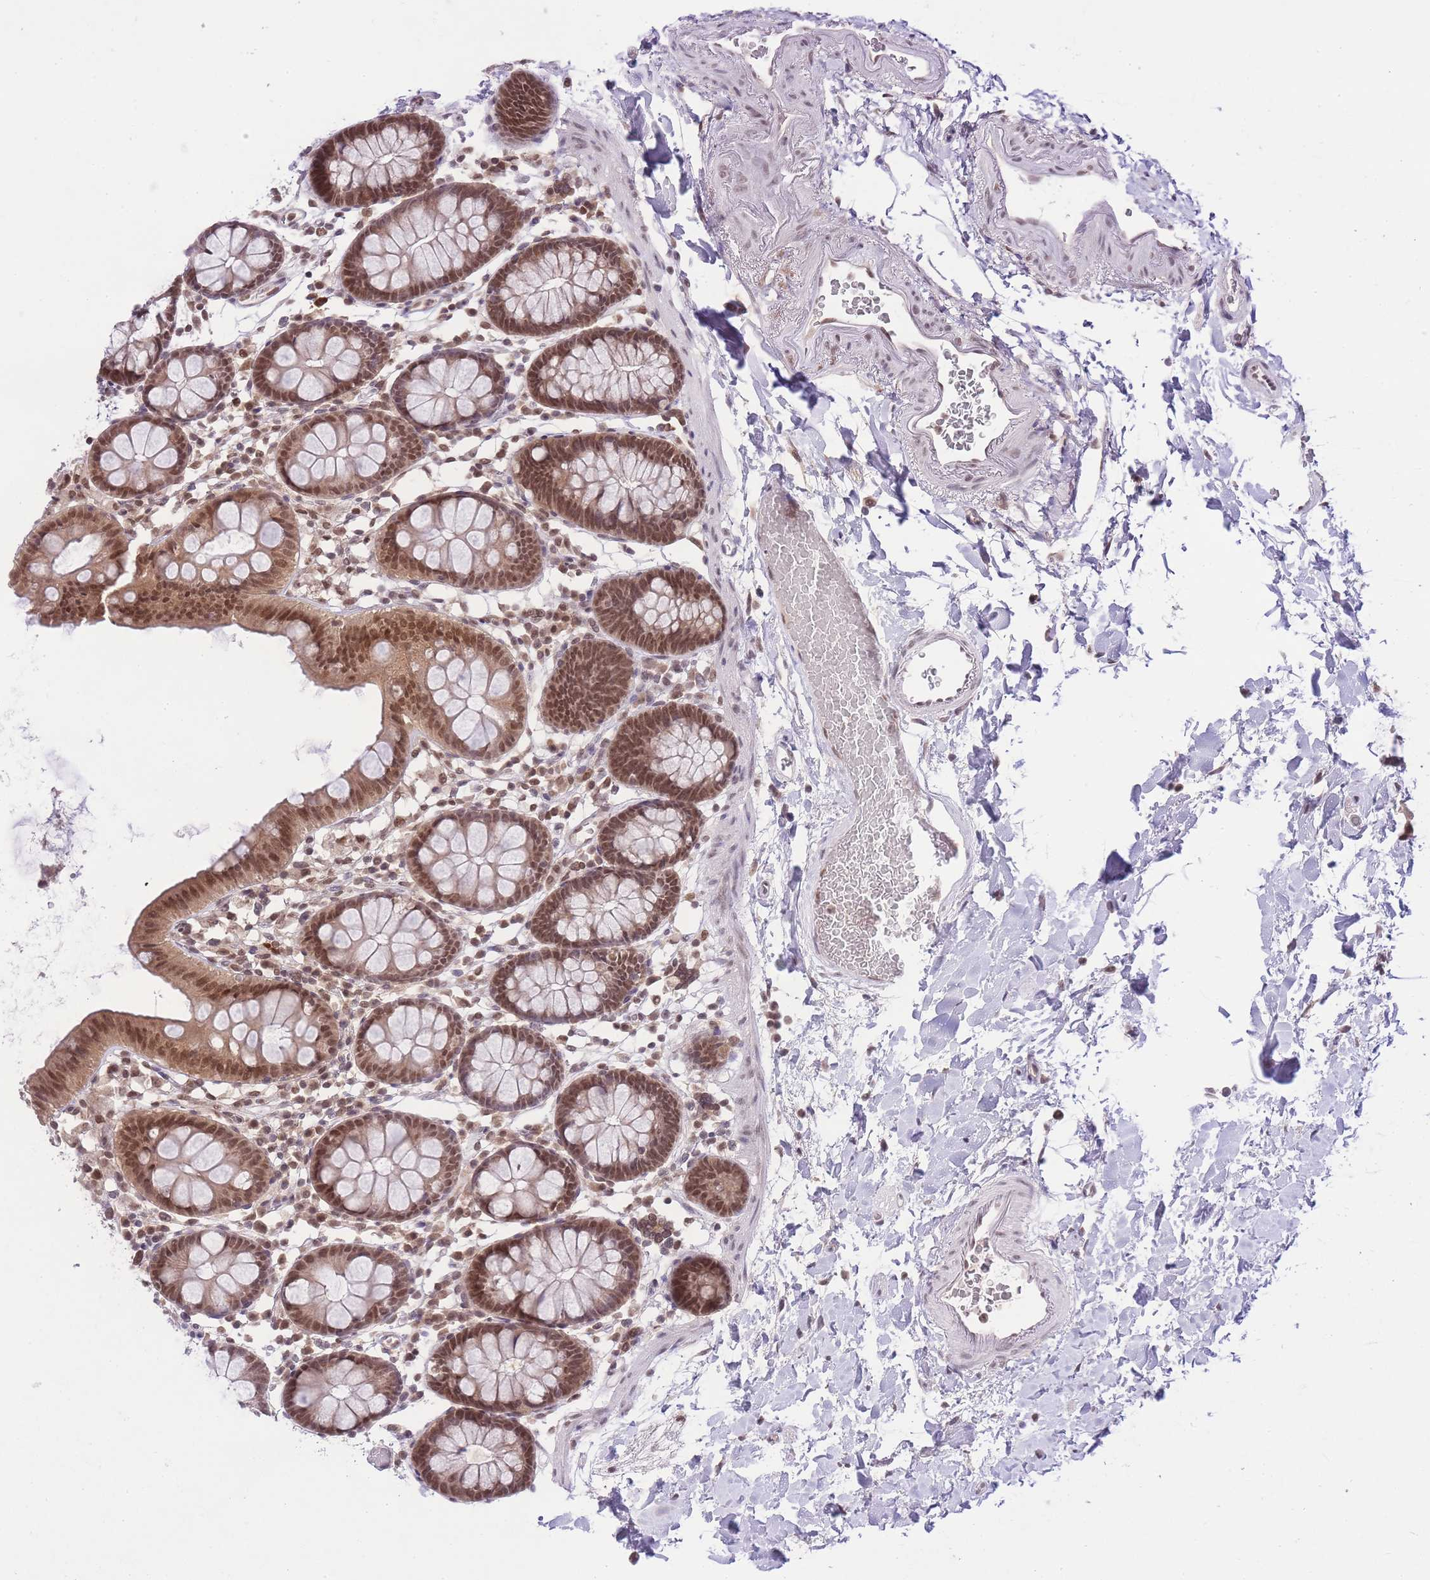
{"staining": {"intensity": "moderate", "quantity": ">75%", "location": "nuclear"}, "tissue": "colon", "cell_type": "Endothelial cells", "image_type": "normal", "snomed": [{"axis": "morphology", "description": "Normal tissue, NOS"}, {"axis": "topography", "description": "Colon"}], "caption": "High-power microscopy captured an immunohistochemistry (IHC) image of benign colon, revealing moderate nuclear expression in approximately >75% of endothelial cells. The staining was performed using DAB (3,3'-diaminobenzidine), with brown indicating positive protein expression. Nuclei are stained blue with hematoxylin.", "gene": "TMED3", "patient": {"sex": "male", "age": 75}}